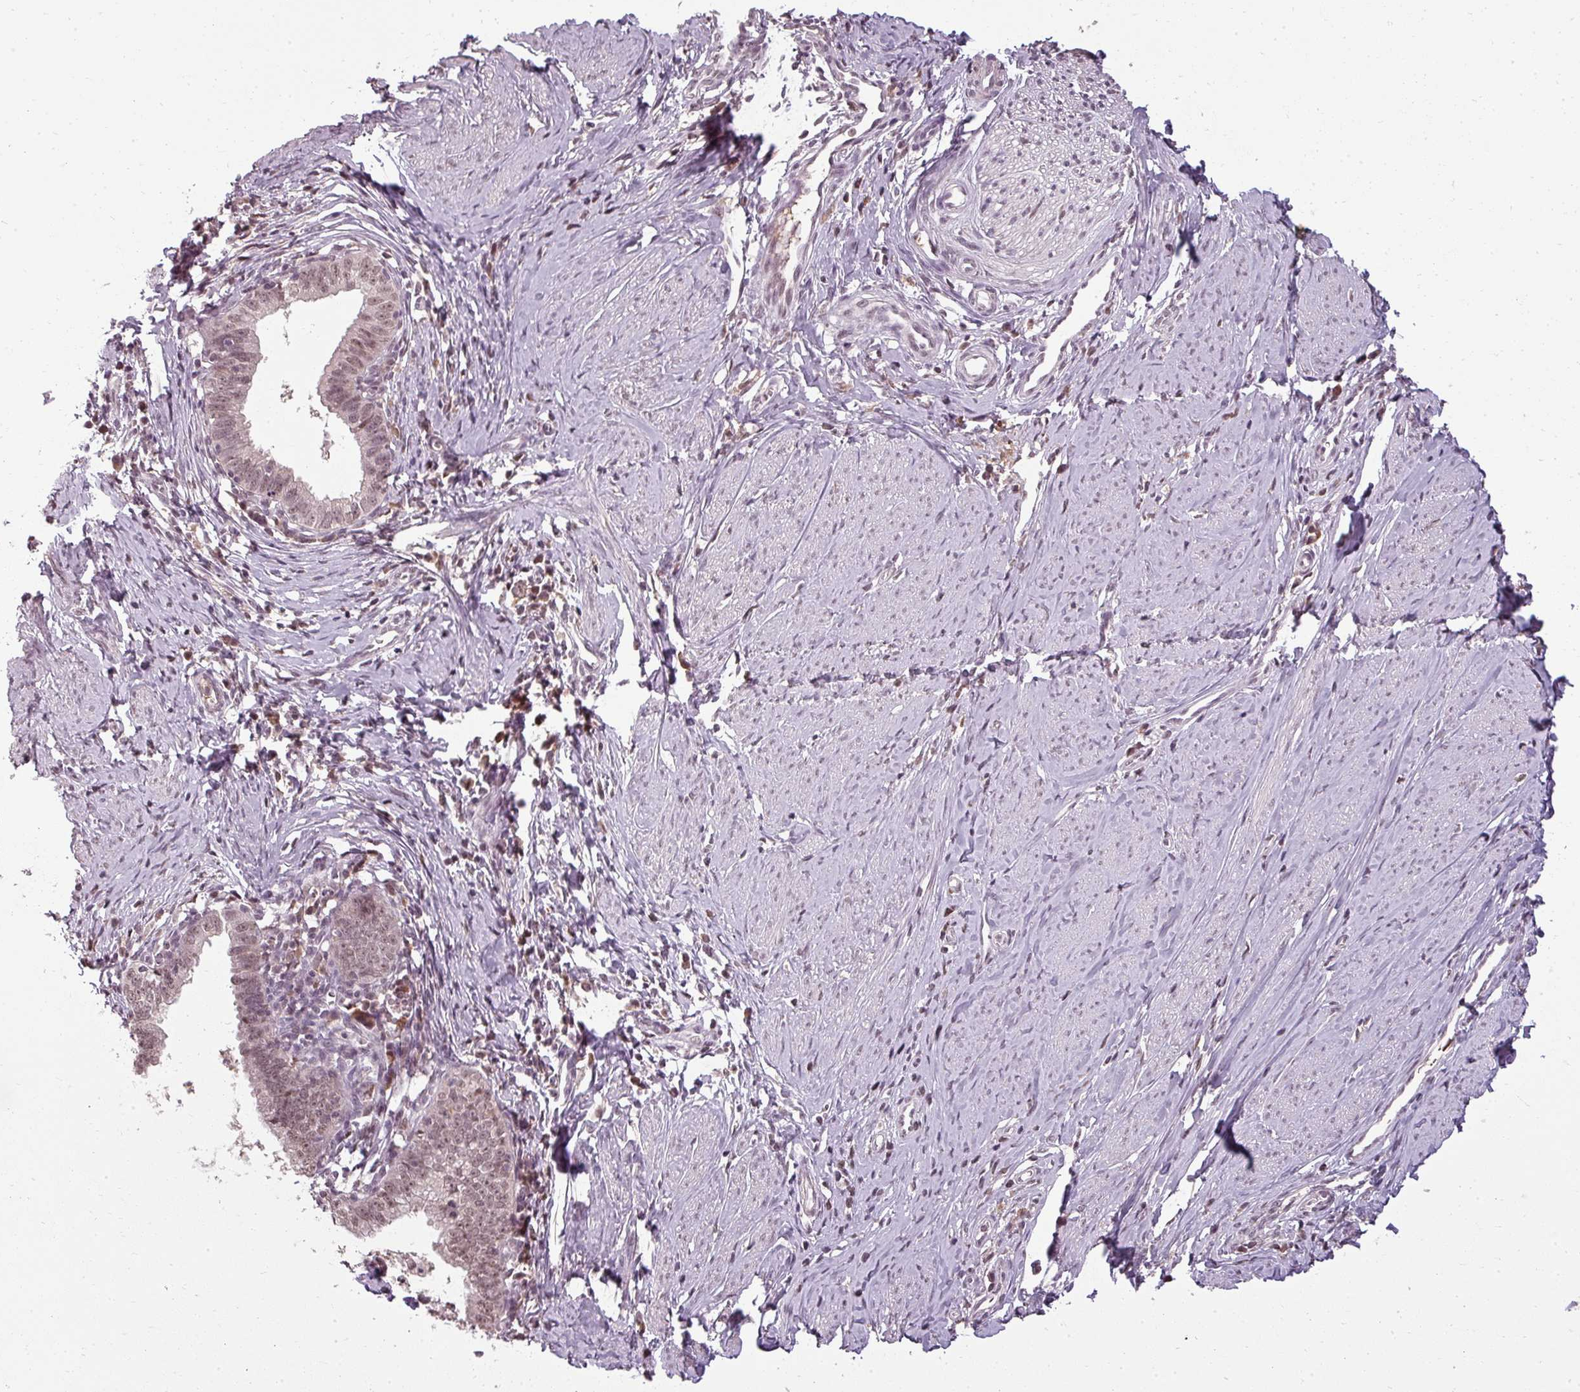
{"staining": {"intensity": "moderate", "quantity": ">75%", "location": "nuclear"}, "tissue": "cervical cancer", "cell_type": "Tumor cells", "image_type": "cancer", "snomed": [{"axis": "morphology", "description": "Adenocarcinoma, NOS"}, {"axis": "topography", "description": "Cervix"}], "caption": "A brown stain shows moderate nuclear expression of a protein in human cervical adenocarcinoma tumor cells. Immunohistochemistry stains the protein of interest in brown and the nuclei are stained blue.", "gene": "BCAS3", "patient": {"sex": "female", "age": 36}}